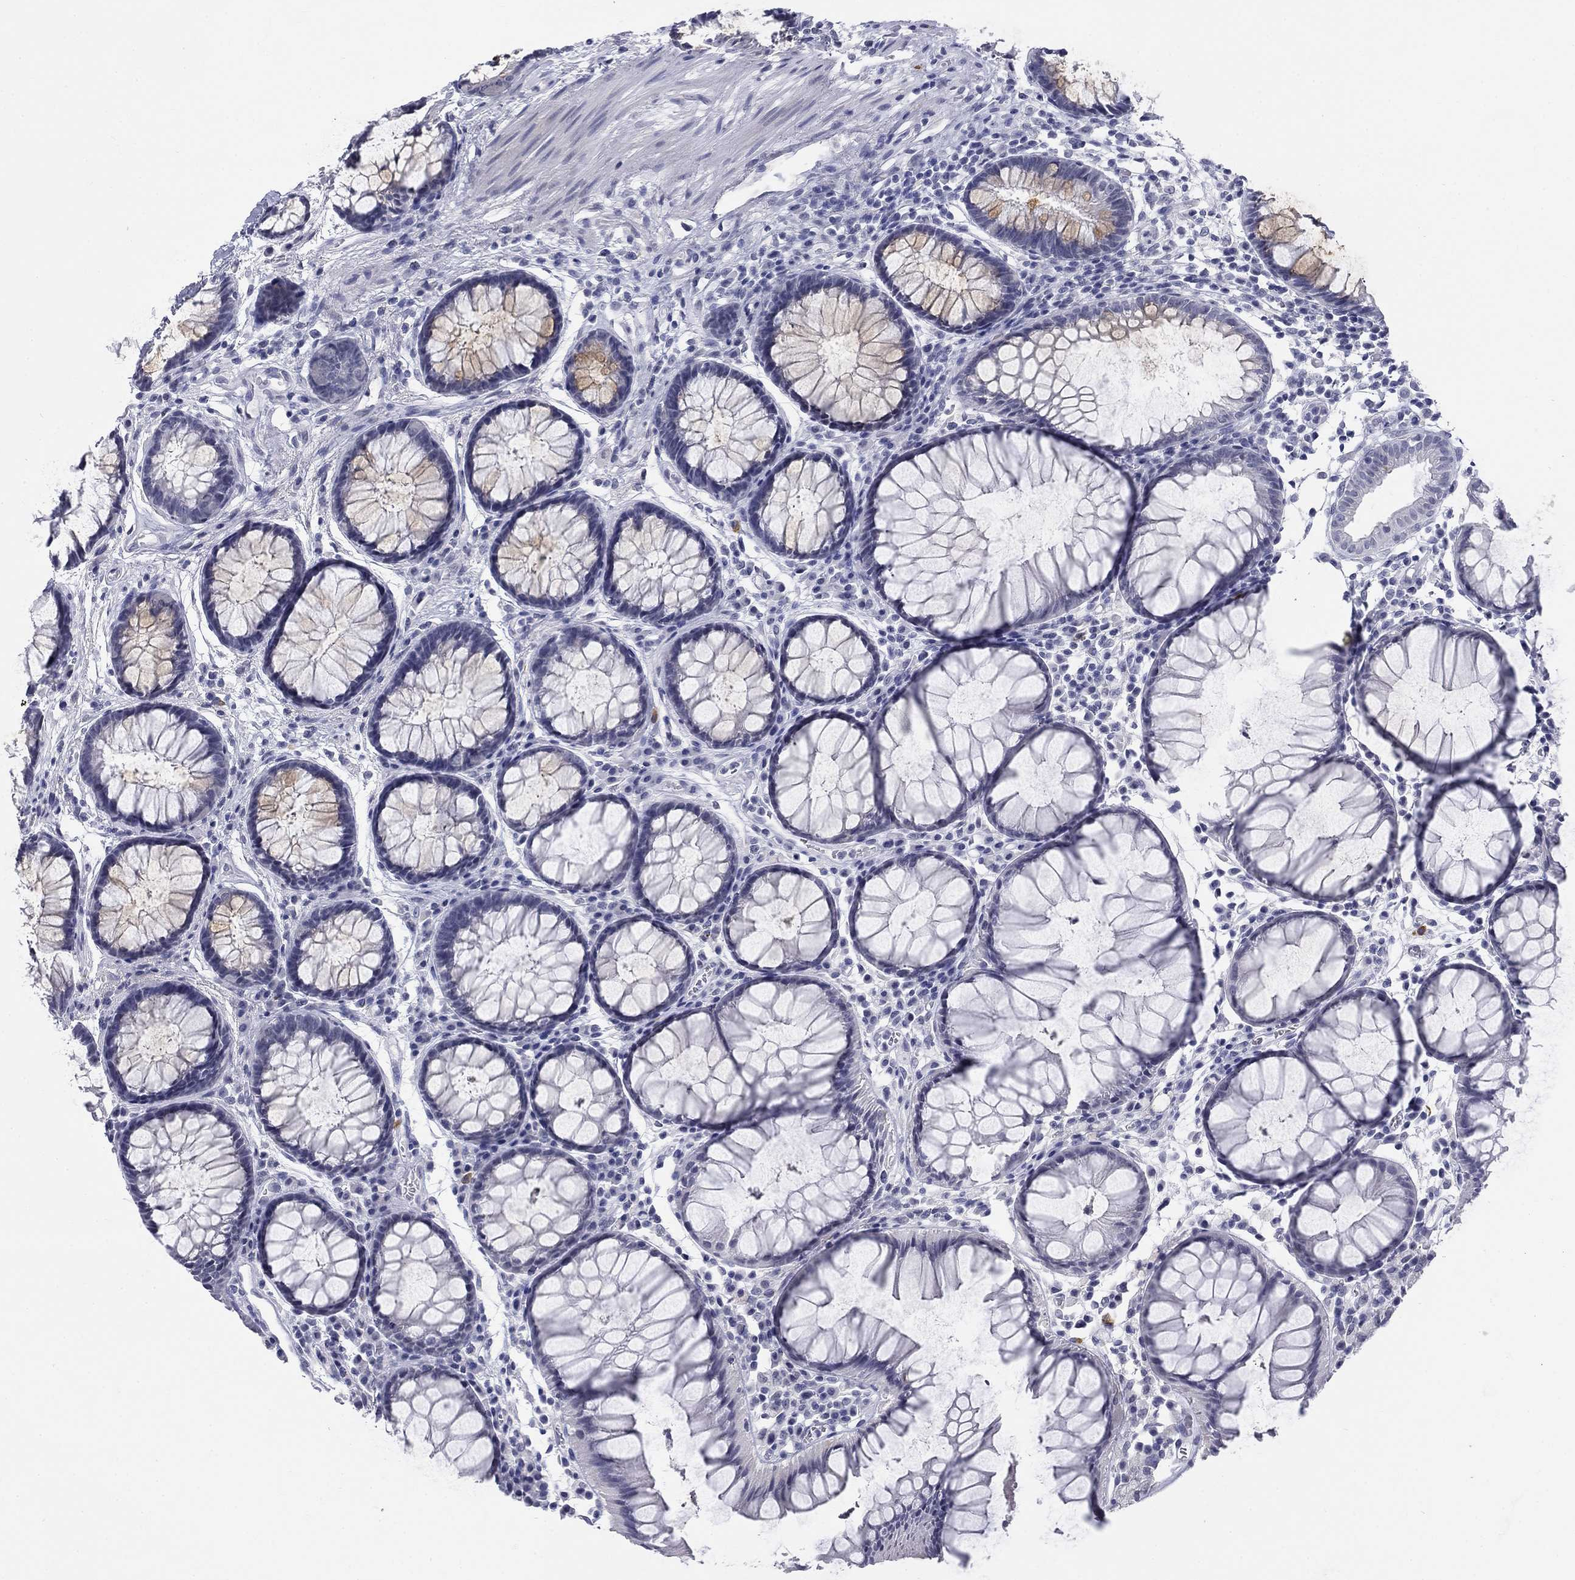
{"staining": {"intensity": "weak", "quantity": "<25%", "location": "cytoplasmic/membranous"}, "tissue": "rectum", "cell_type": "Glandular cells", "image_type": "normal", "snomed": [{"axis": "morphology", "description": "Normal tissue, NOS"}, {"axis": "topography", "description": "Rectum"}], "caption": "Immunohistochemical staining of normal human rectum displays no significant expression in glandular cells.", "gene": "ECEL1", "patient": {"sex": "female", "age": 68}}